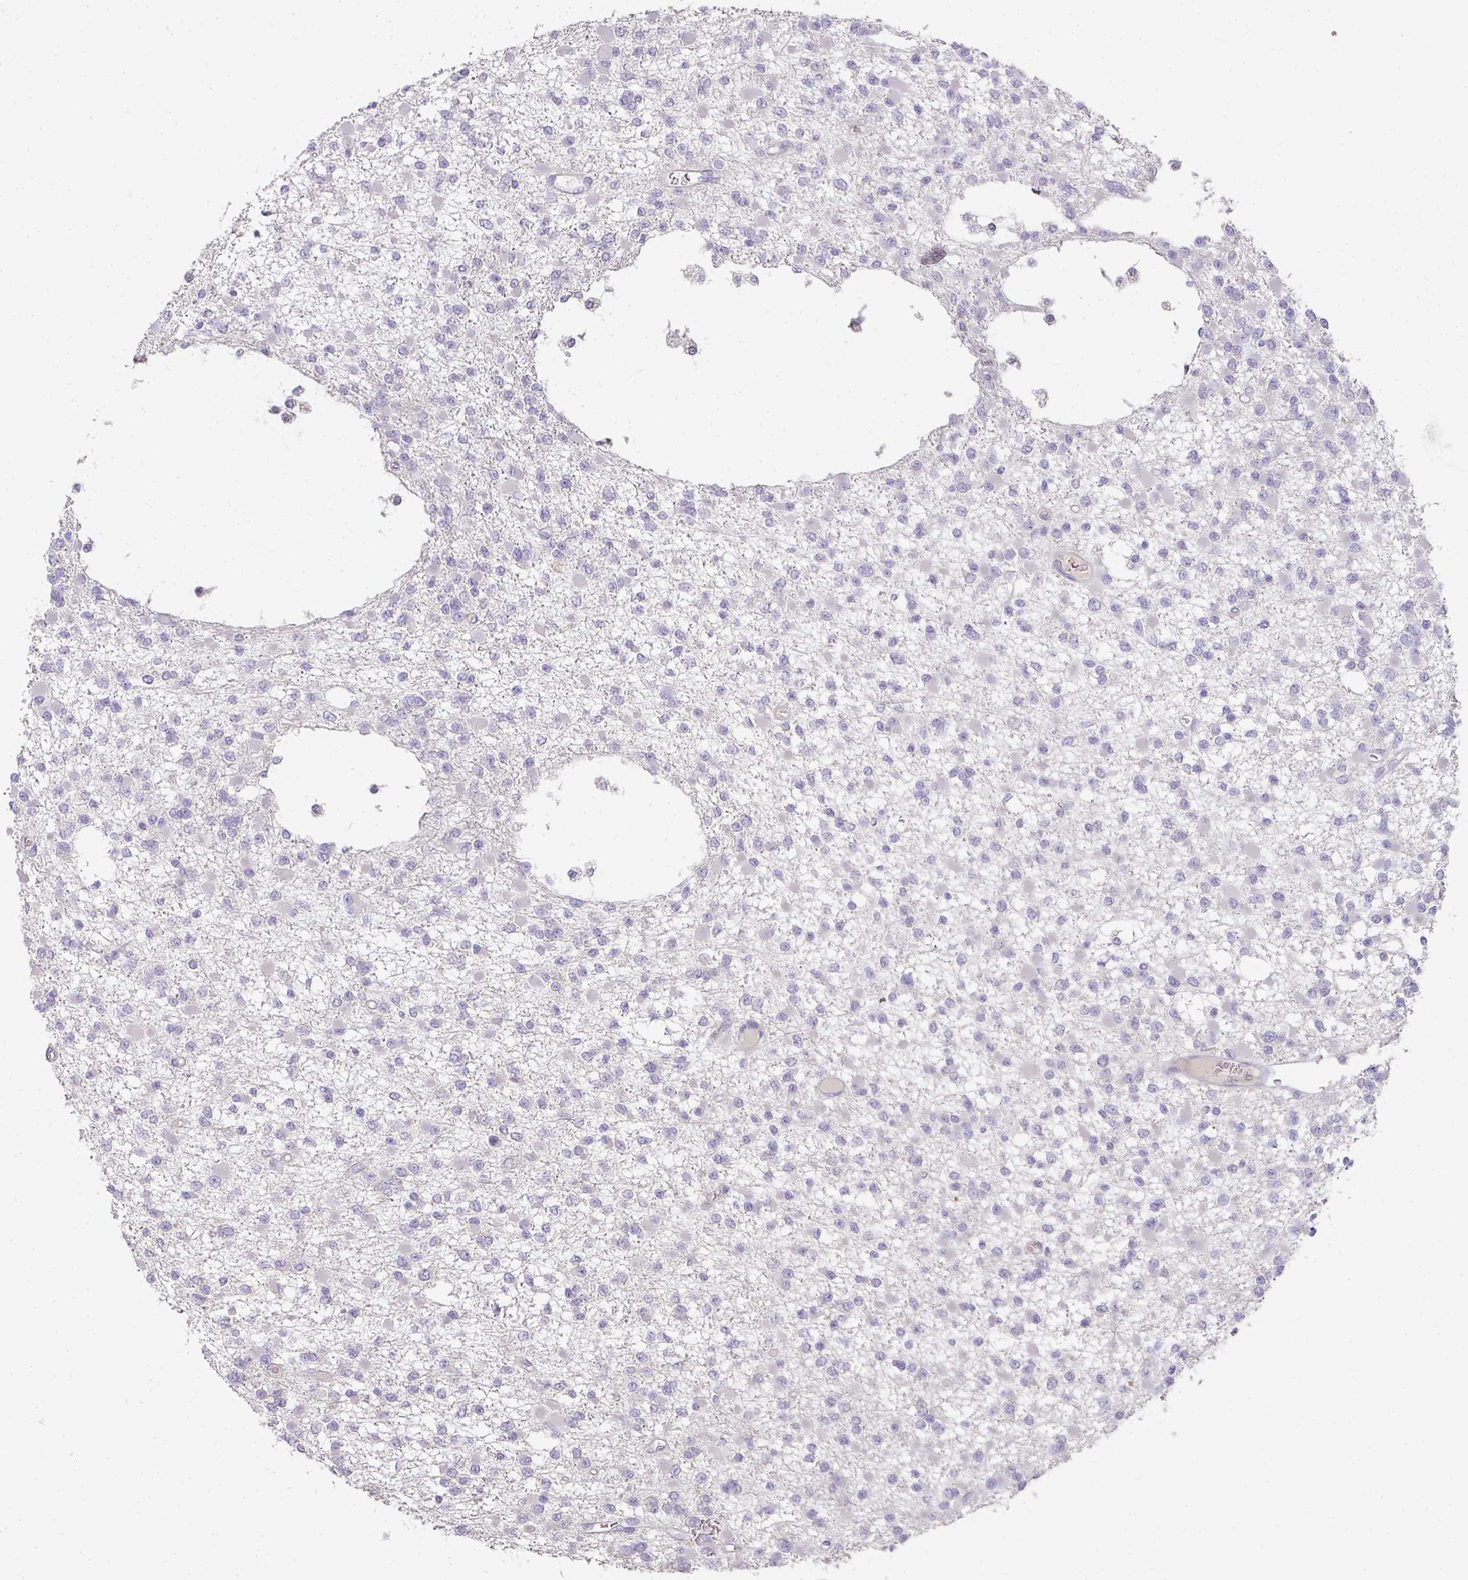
{"staining": {"intensity": "negative", "quantity": "none", "location": "none"}, "tissue": "glioma", "cell_type": "Tumor cells", "image_type": "cancer", "snomed": [{"axis": "morphology", "description": "Glioma, malignant, Low grade"}, {"axis": "topography", "description": "Brain"}], "caption": "Immunohistochemistry (IHC) of human glioma displays no positivity in tumor cells.", "gene": "HHEX", "patient": {"sex": "female", "age": 22}}